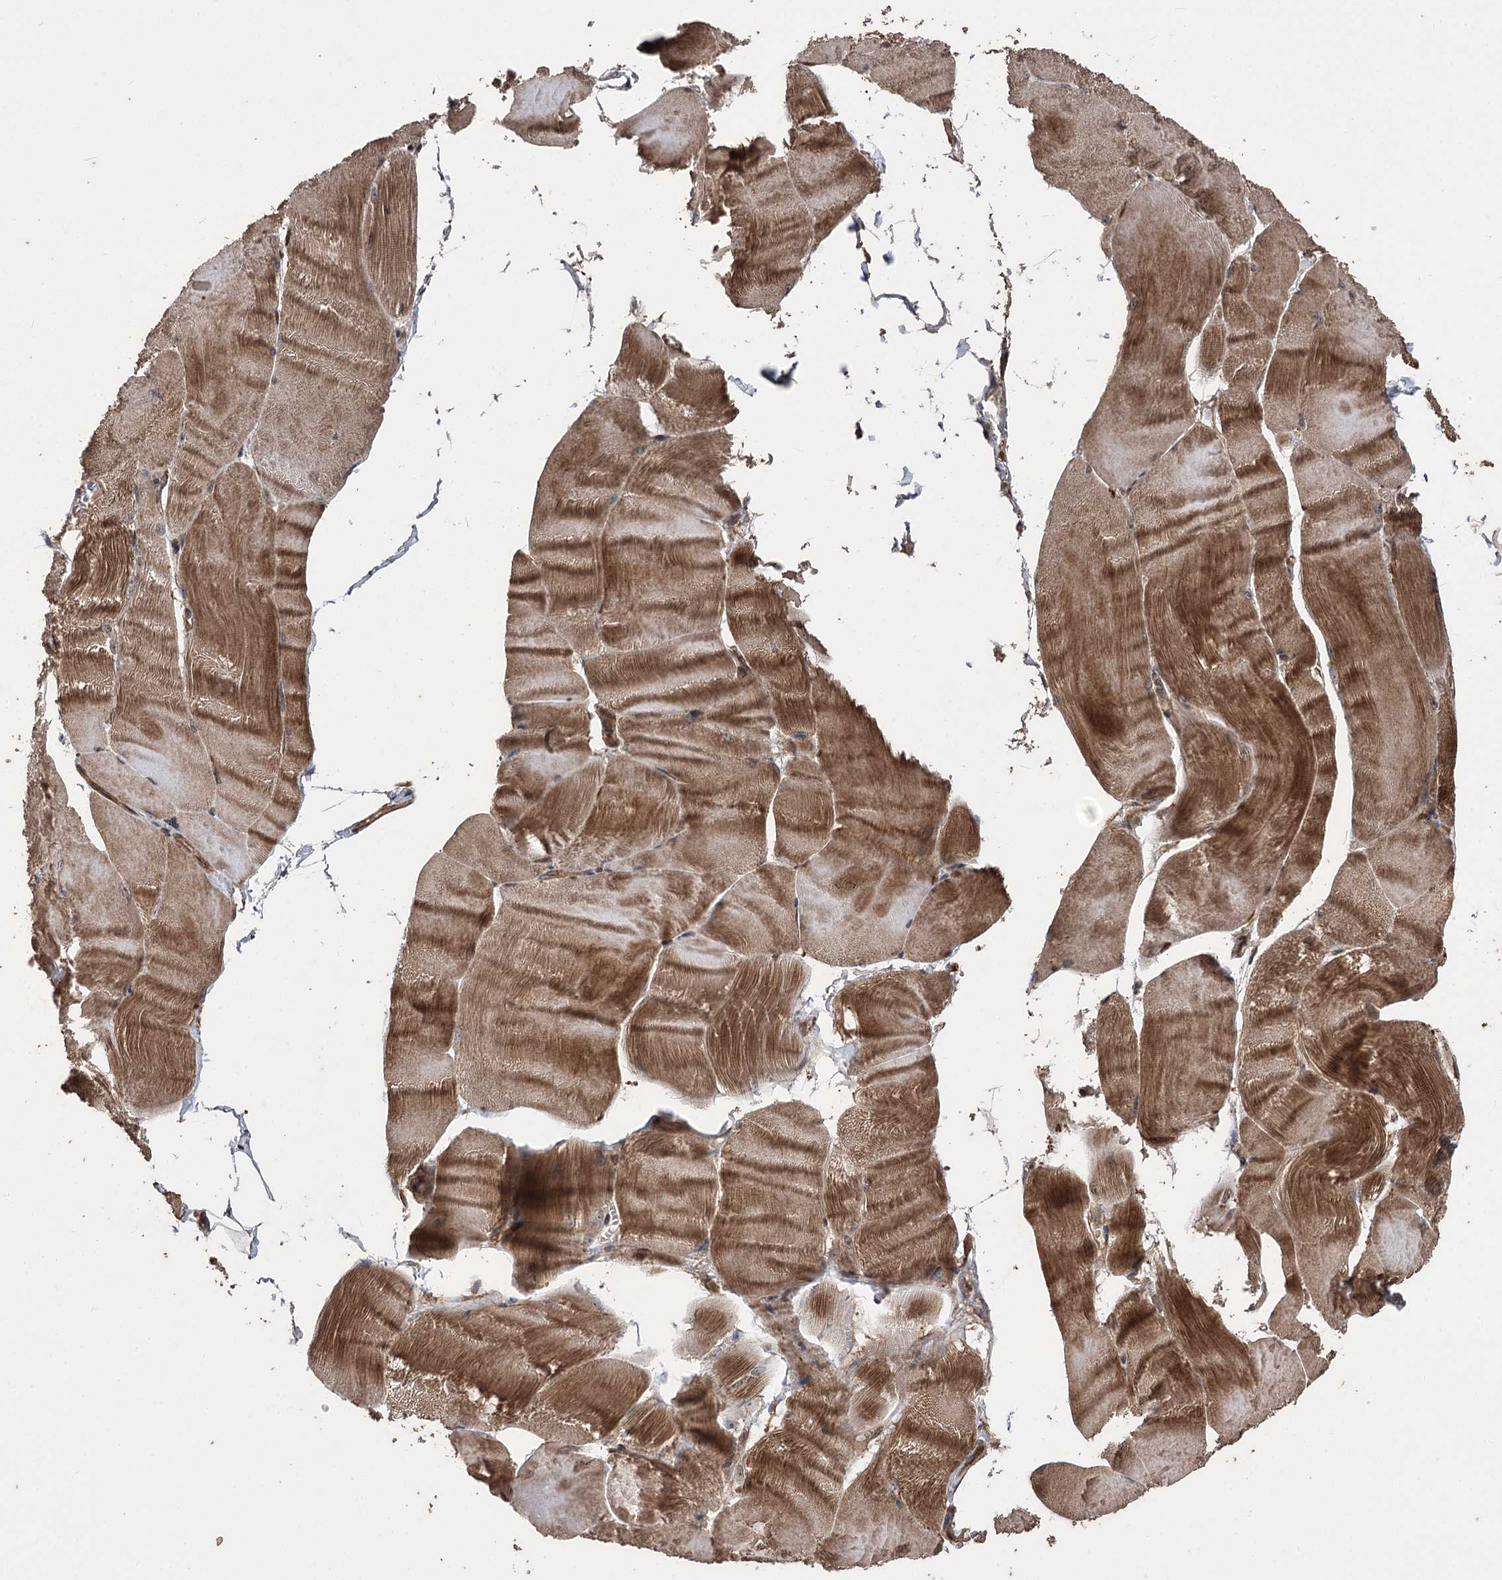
{"staining": {"intensity": "strong", "quantity": ">75%", "location": "cytoplasmic/membranous"}, "tissue": "skeletal muscle", "cell_type": "Myocytes", "image_type": "normal", "snomed": [{"axis": "morphology", "description": "Normal tissue, NOS"}, {"axis": "morphology", "description": "Basal cell carcinoma"}, {"axis": "topography", "description": "Skeletal muscle"}], "caption": "The immunohistochemical stain labels strong cytoplasmic/membranous staining in myocytes of unremarkable skeletal muscle. (DAB (3,3'-diaminobenzidine) = brown stain, brightfield microscopy at high magnification).", "gene": "RASSF3", "patient": {"sex": "female", "age": 64}}